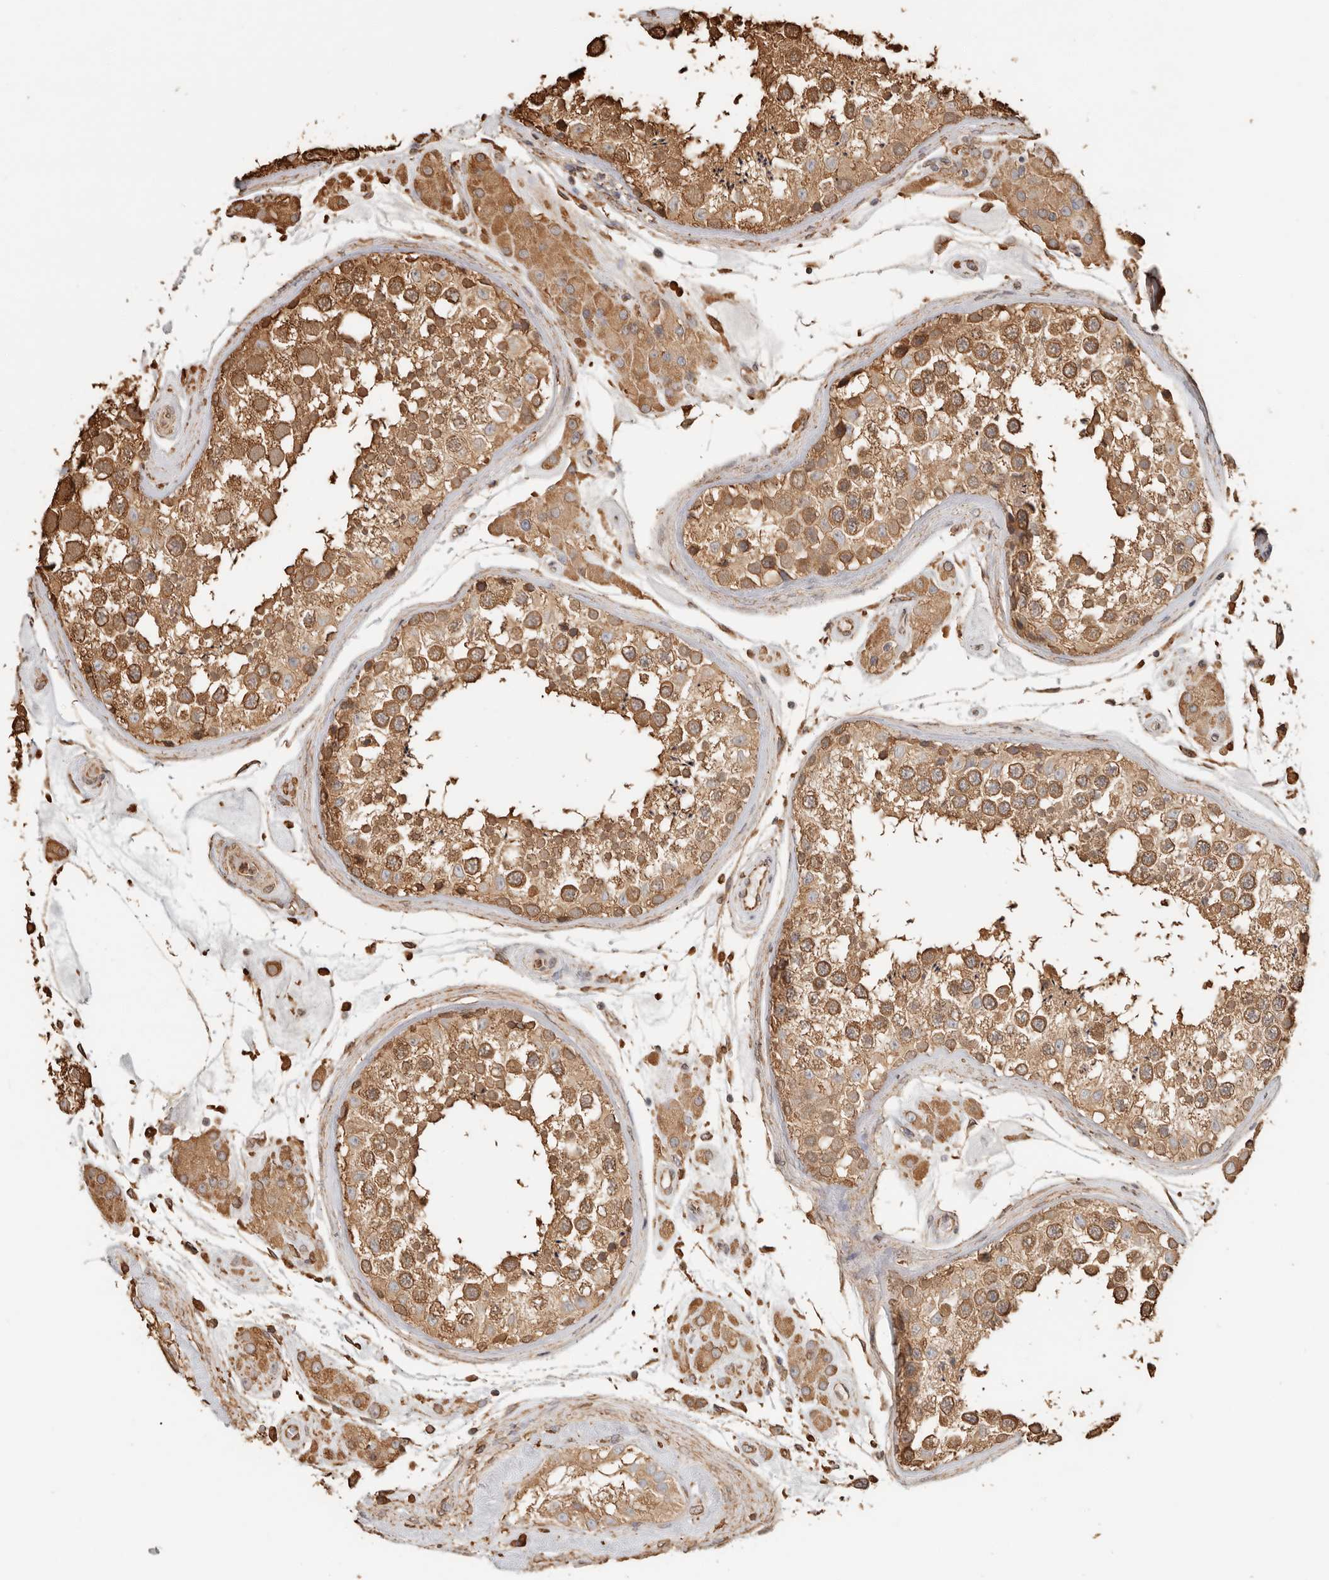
{"staining": {"intensity": "moderate", "quantity": ">75%", "location": "cytoplasmic/membranous"}, "tissue": "testis", "cell_type": "Cells in seminiferous ducts", "image_type": "normal", "snomed": [{"axis": "morphology", "description": "Normal tissue, NOS"}, {"axis": "topography", "description": "Testis"}], "caption": "A micrograph of testis stained for a protein shows moderate cytoplasmic/membranous brown staining in cells in seminiferous ducts. Ihc stains the protein in brown and the nuclei are stained blue.", "gene": "ARHGEF10L", "patient": {"sex": "male", "age": 46}}